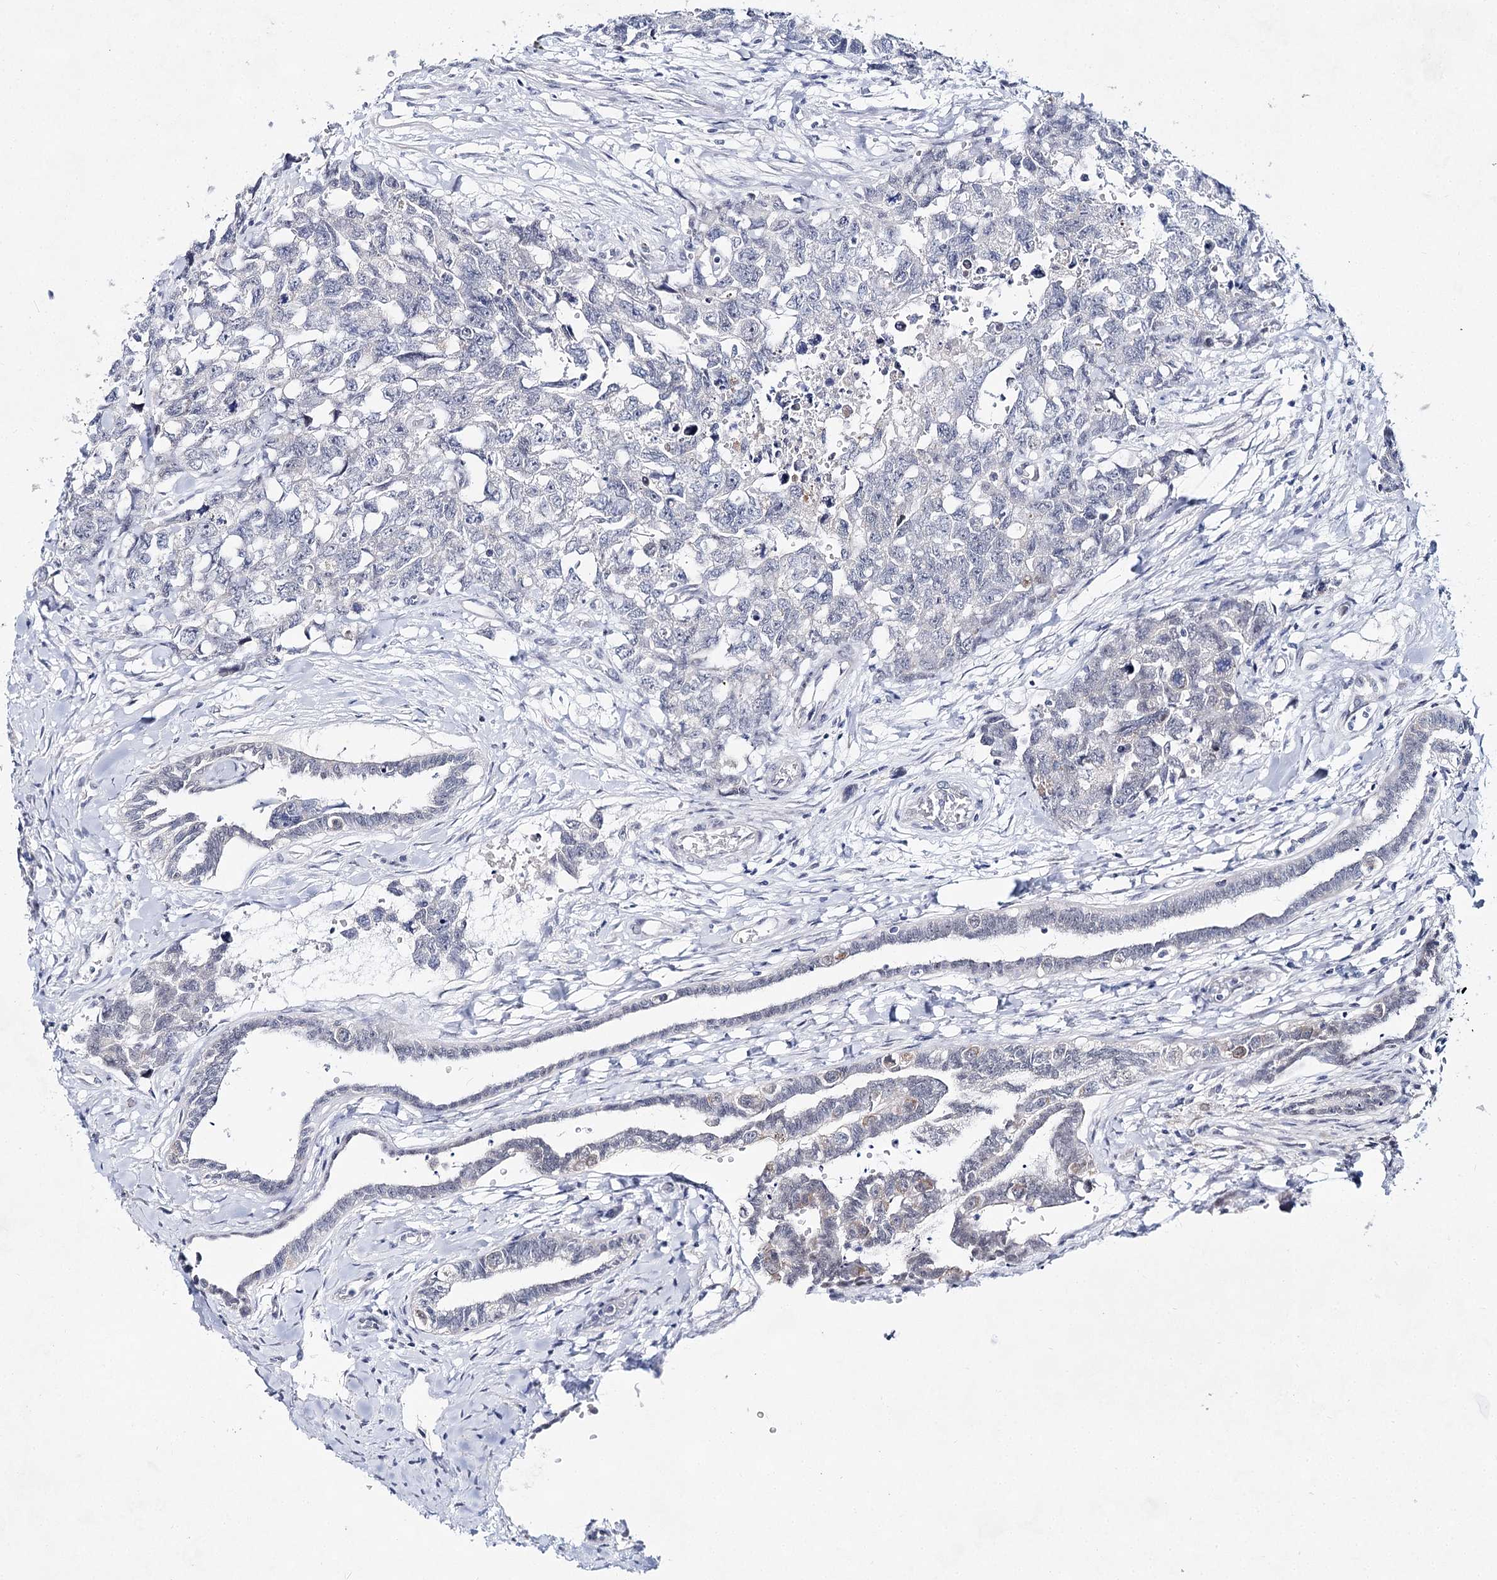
{"staining": {"intensity": "negative", "quantity": "none", "location": "none"}, "tissue": "testis cancer", "cell_type": "Tumor cells", "image_type": "cancer", "snomed": [{"axis": "morphology", "description": "Carcinoma, Embryonal, NOS"}, {"axis": "topography", "description": "Testis"}], "caption": "Immunohistochemistry (IHC) of testis cancer (embryonal carcinoma) shows no expression in tumor cells. (DAB immunohistochemistry, high magnification).", "gene": "BPHL", "patient": {"sex": "male", "age": 31}}